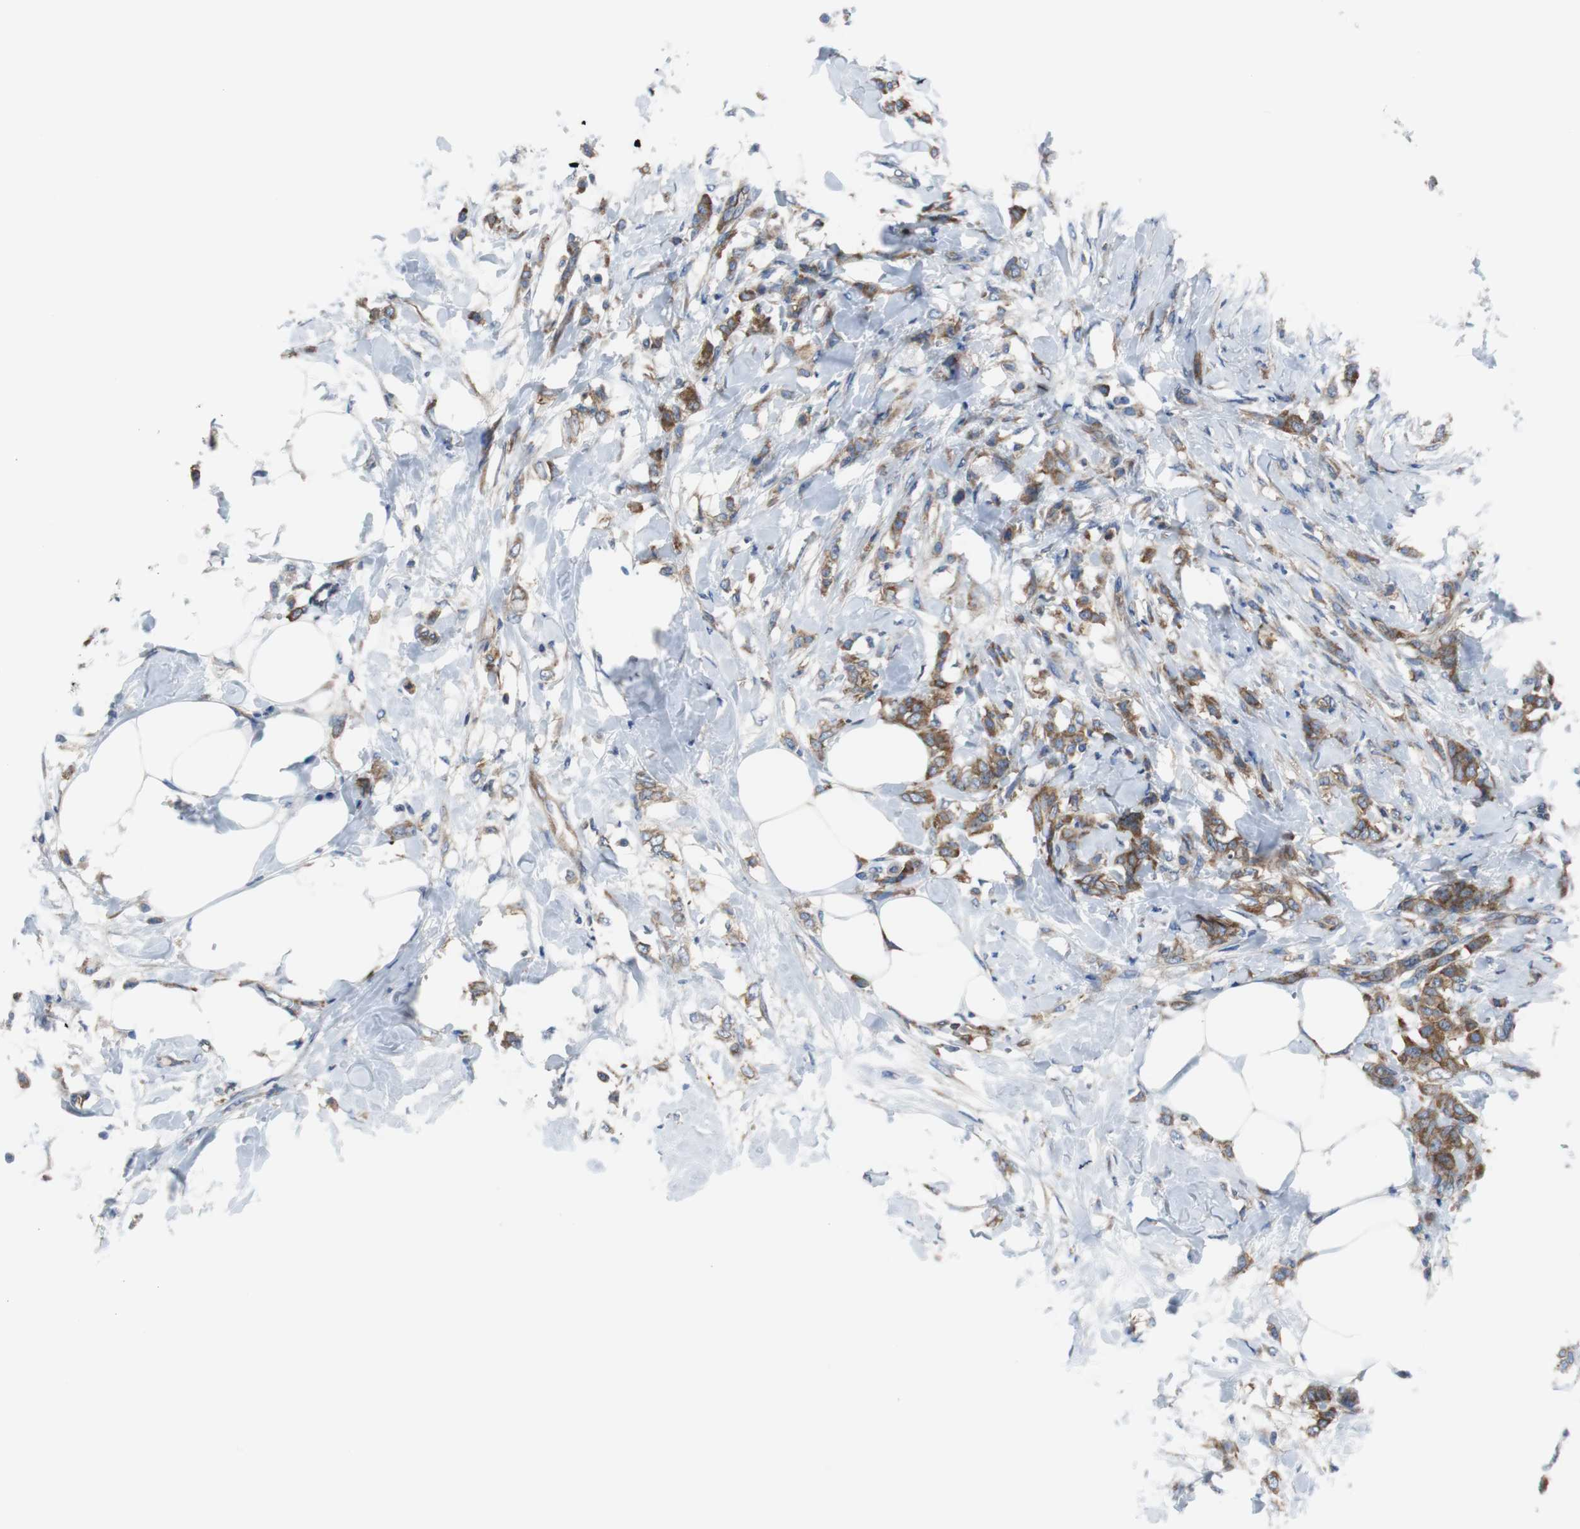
{"staining": {"intensity": "strong", "quantity": ">75%", "location": "cytoplasmic/membranous"}, "tissue": "breast cancer", "cell_type": "Tumor cells", "image_type": "cancer", "snomed": [{"axis": "morphology", "description": "Lobular carcinoma, in situ"}, {"axis": "morphology", "description": "Lobular carcinoma"}, {"axis": "topography", "description": "Breast"}], "caption": "An IHC histopathology image of tumor tissue is shown. Protein staining in brown shows strong cytoplasmic/membranous positivity in breast cancer within tumor cells.", "gene": "BRAF", "patient": {"sex": "female", "age": 41}}